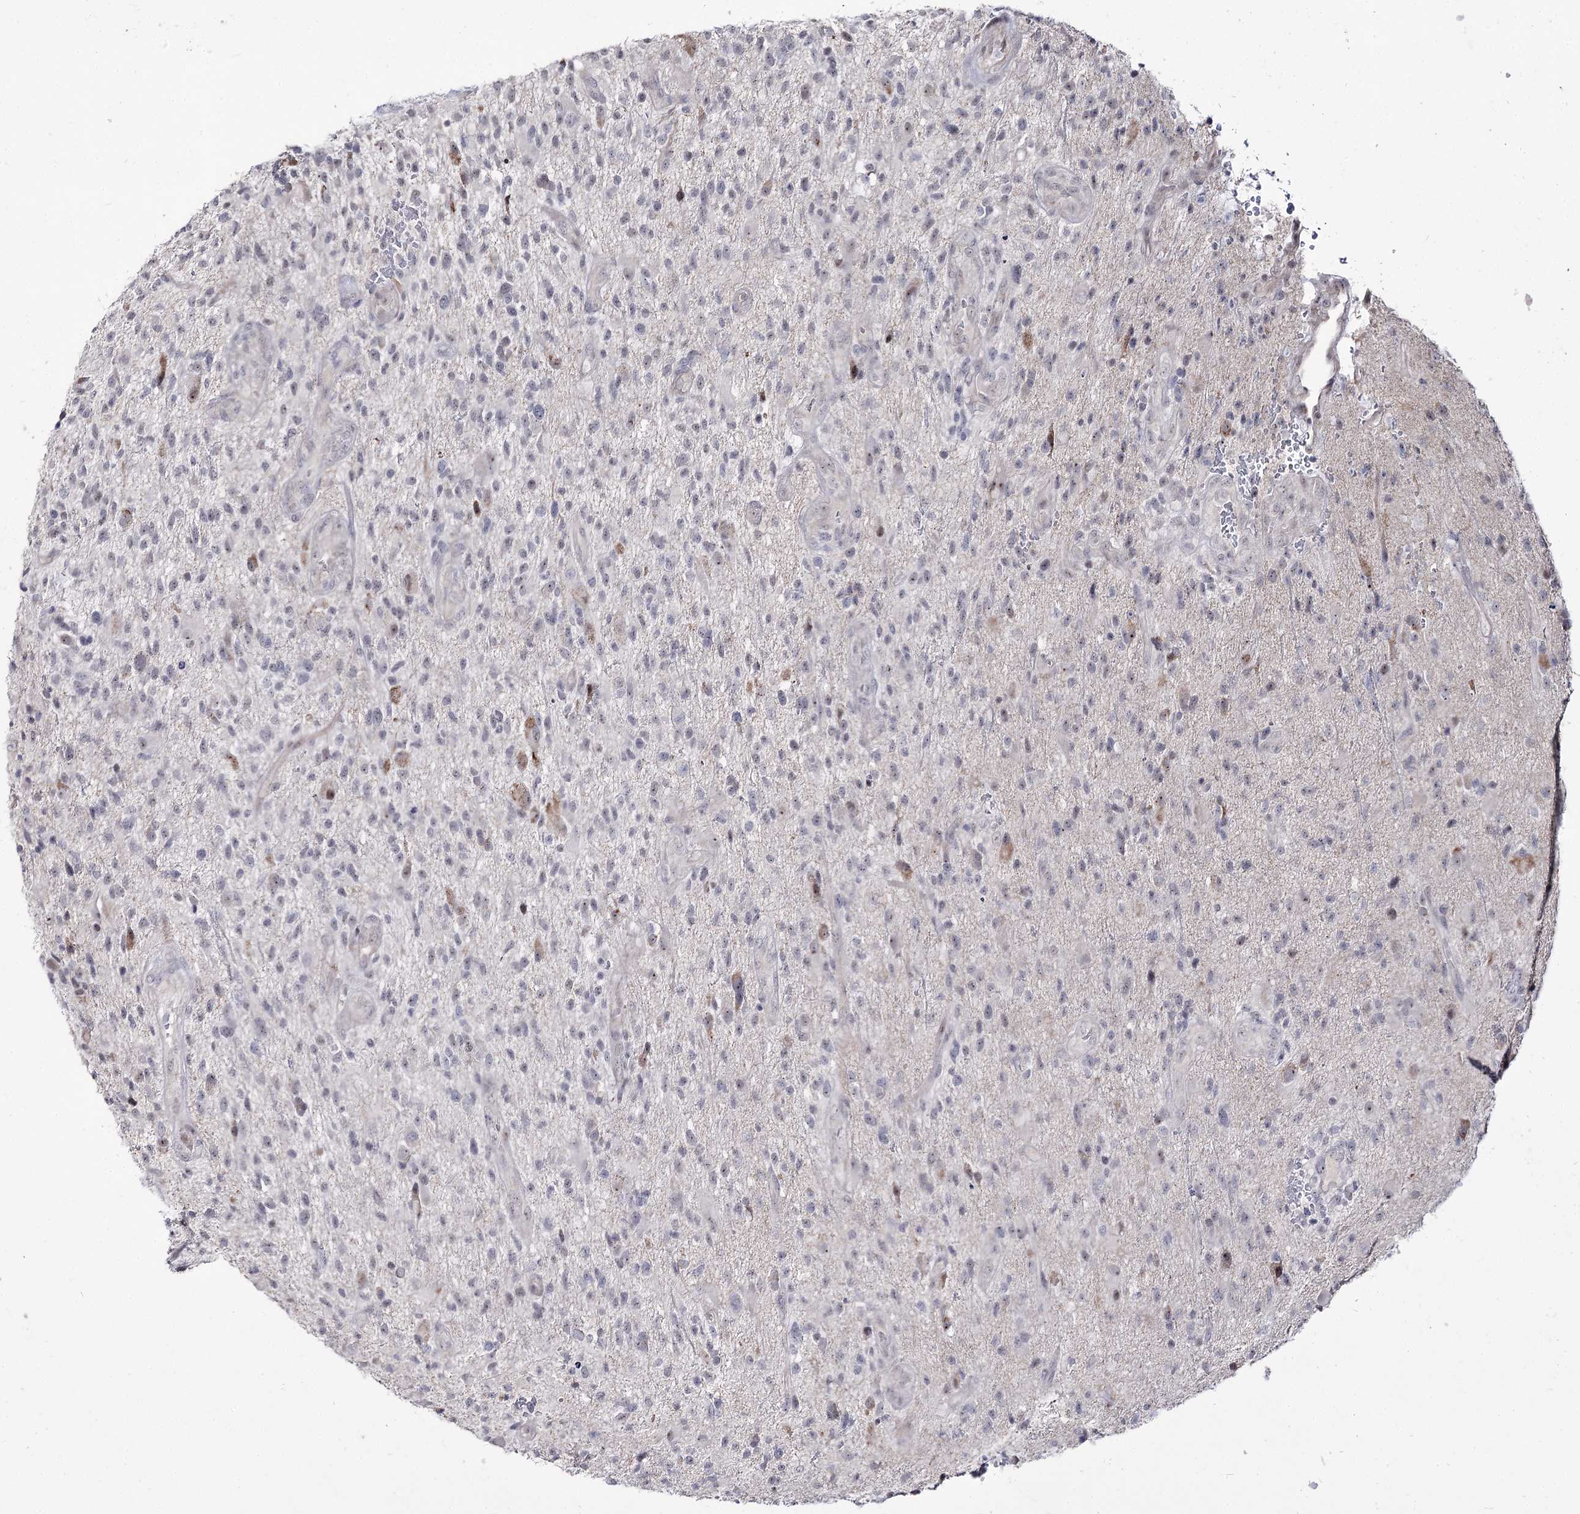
{"staining": {"intensity": "negative", "quantity": "none", "location": "none"}, "tissue": "glioma", "cell_type": "Tumor cells", "image_type": "cancer", "snomed": [{"axis": "morphology", "description": "Glioma, malignant, High grade"}, {"axis": "topography", "description": "Brain"}], "caption": "Immunohistochemistry (IHC) of malignant high-grade glioma reveals no expression in tumor cells.", "gene": "RRP9", "patient": {"sex": "male", "age": 47}}